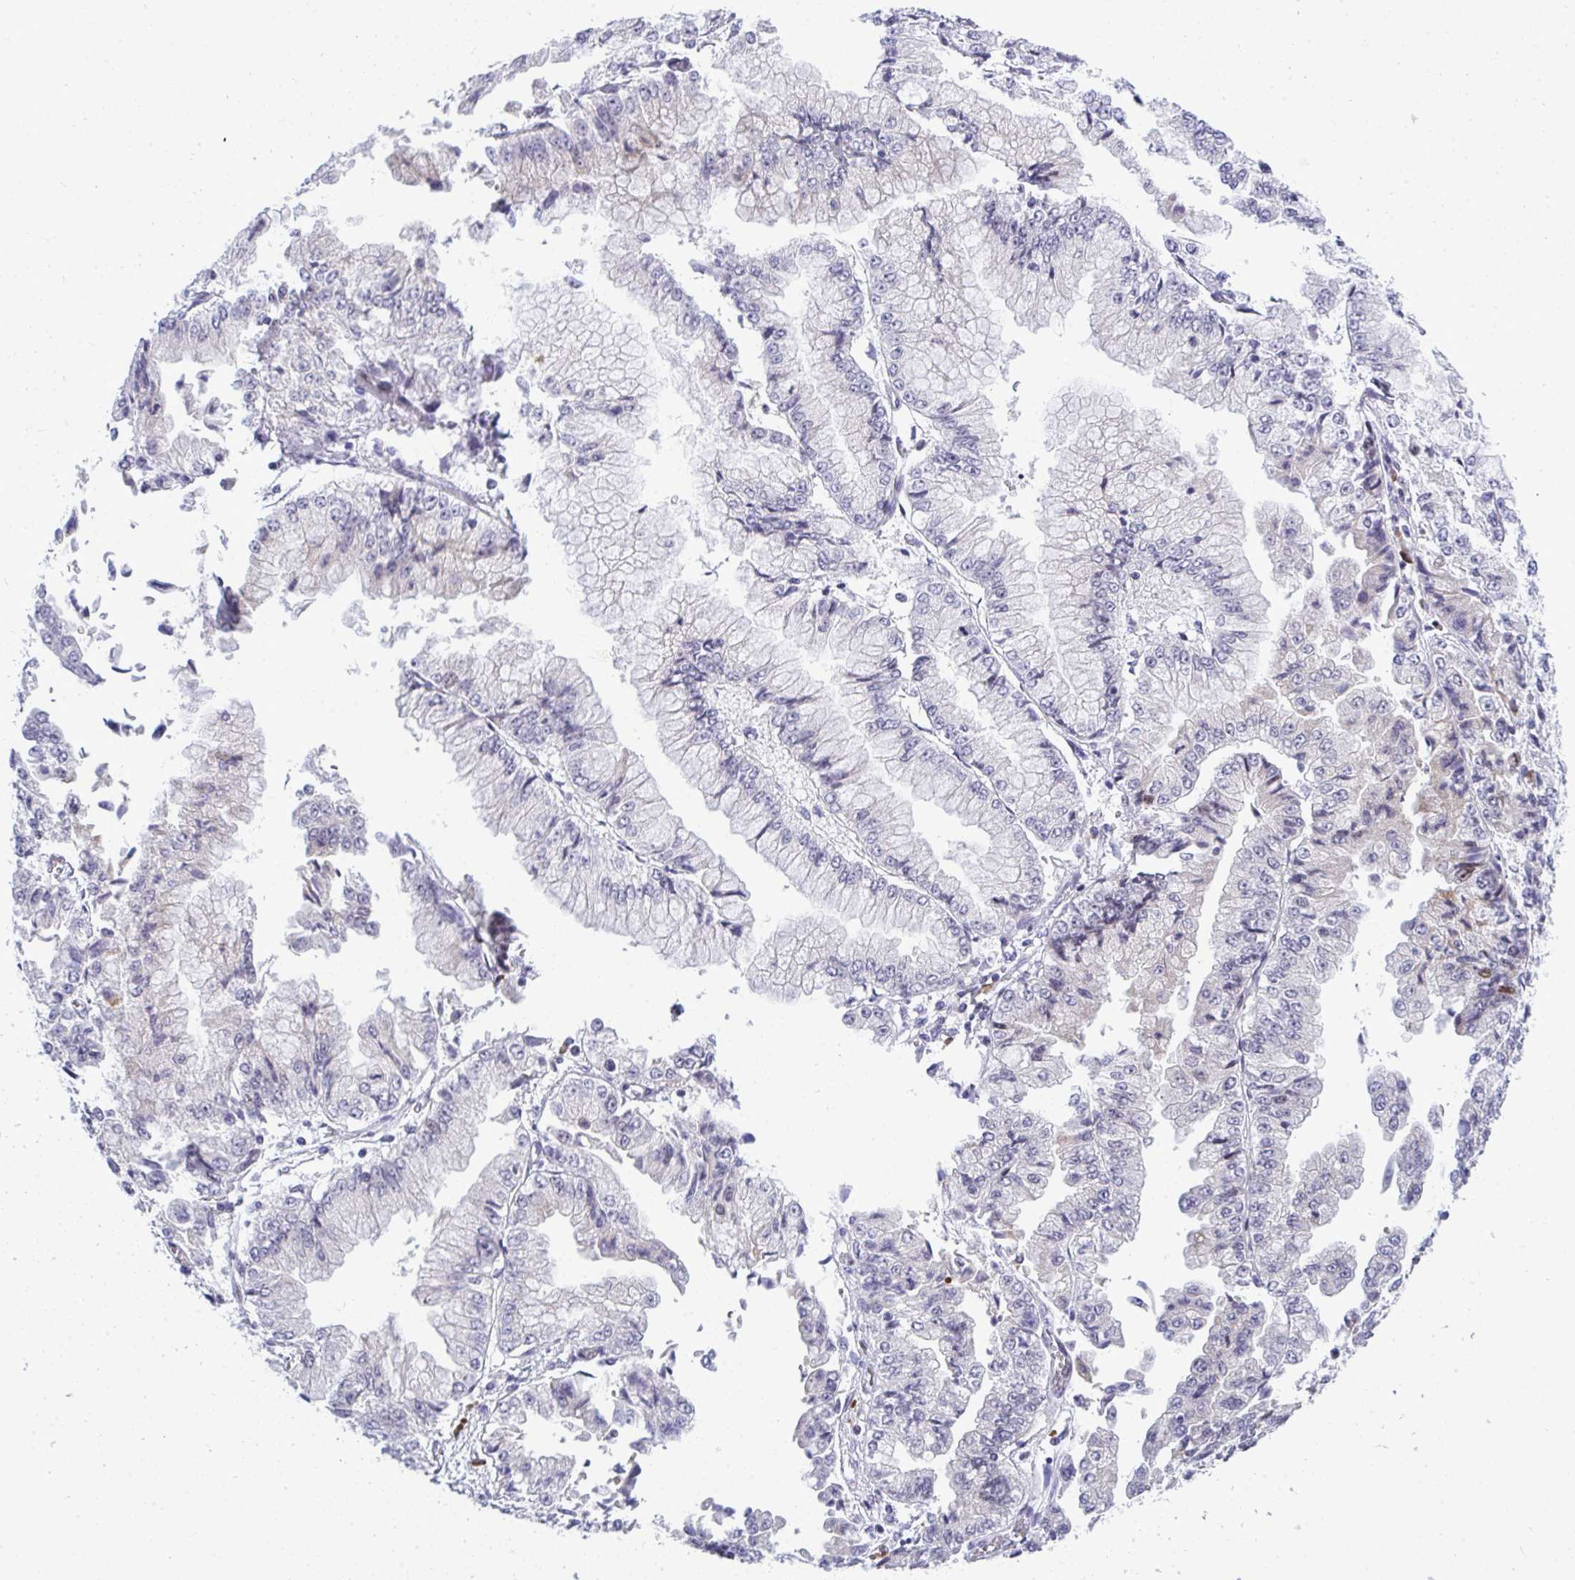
{"staining": {"intensity": "negative", "quantity": "none", "location": "none"}, "tissue": "stomach cancer", "cell_type": "Tumor cells", "image_type": "cancer", "snomed": [{"axis": "morphology", "description": "Adenocarcinoma, NOS"}, {"axis": "topography", "description": "Stomach, upper"}], "caption": "High power microscopy micrograph of an immunohistochemistry (IHC) photomicrograph of adenocarcinoma (stomach), revealing no significant positivity in tumor cells.", "gene": "TAB1", "patient": {"sex": "female", "age": 74}}